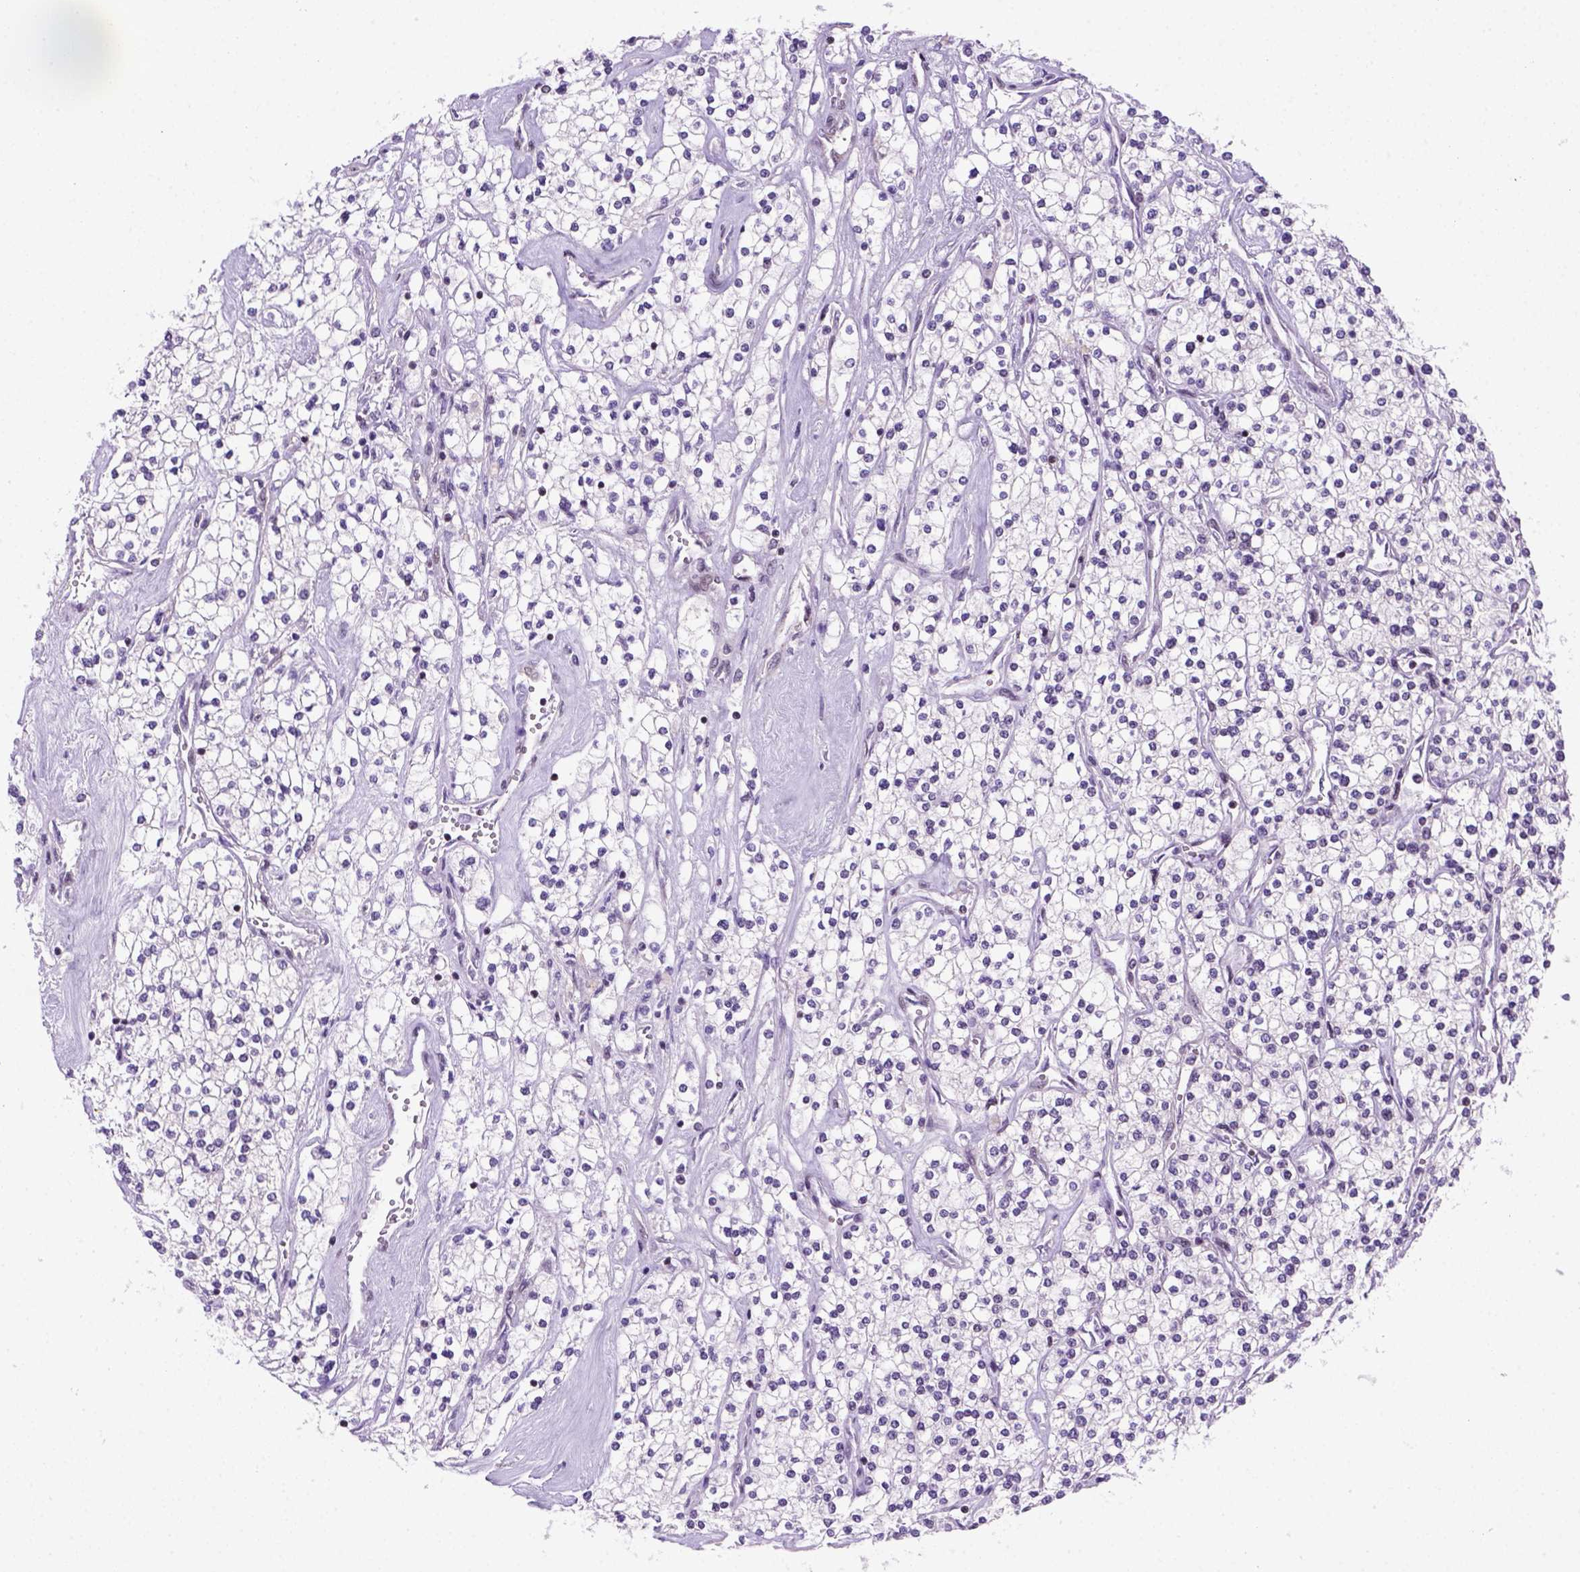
{"staining": {"intensity": "negative", "quantity": "none", "location": "none"}, "tissue": "renal cancer", "cell_type": "Tumor cells", "image_type": "cancer", "snomed": [{"axis": "morphology", "description": "Adenocarcinoma, NOS"}, {"axis": "topography", "description": "Kidney"}], "caption": "The immunohistochemistry photomicrograph has no significant positivity in tumor cells of renal cancer tissue.", "gene": "MGMT", "patient": {"sex": "male", "age": 80}}